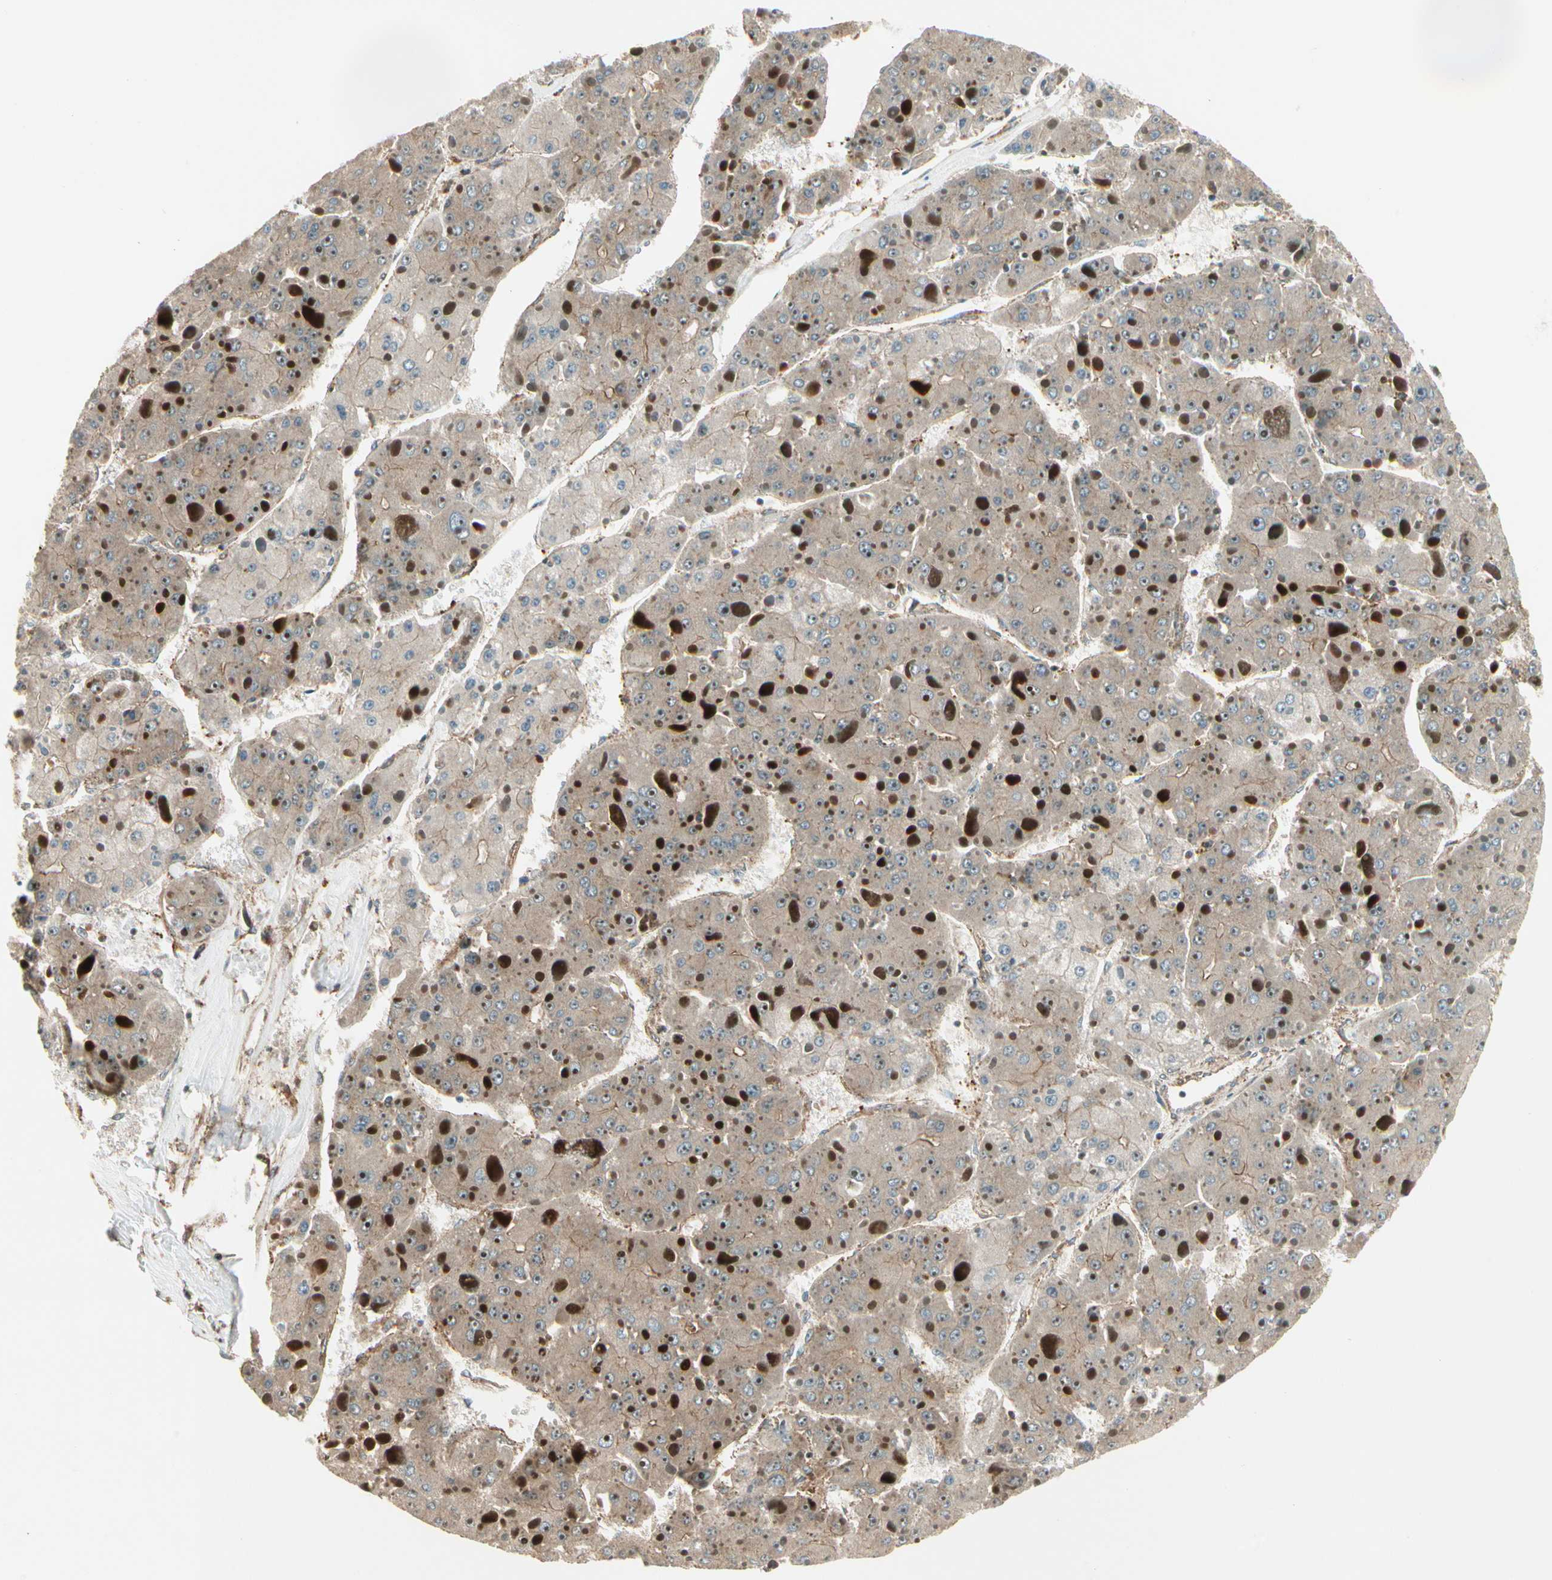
{"staining": {"intensity": "moderate", "quantity": ">75%", "location": "cytoplasmic/membranous"}, "tissue": "liver cancer", "cell_type": "Tumor cells", "image_type": "cancer", "snomed": [{"axis": "morphology", "description": "Carcinoma, Hepatocellular, NOS"}, {"axis": "topography", "description": "Liver"}], "caption": "Hepatocellular carcinoma (liver) stained with DAB immunohistochemistry reveals medium levels of moderate cytoplasmic/membranous positivity in approximately >75% of tumor cells. The staining was performed using DAB (3,3'-diaminobenzidine), with brown indicating positive protein expression. Nuclei are stained blue with hematoxylin.", "gene": "FKBP15", "patient": {"sex": "female", "age": 73}}